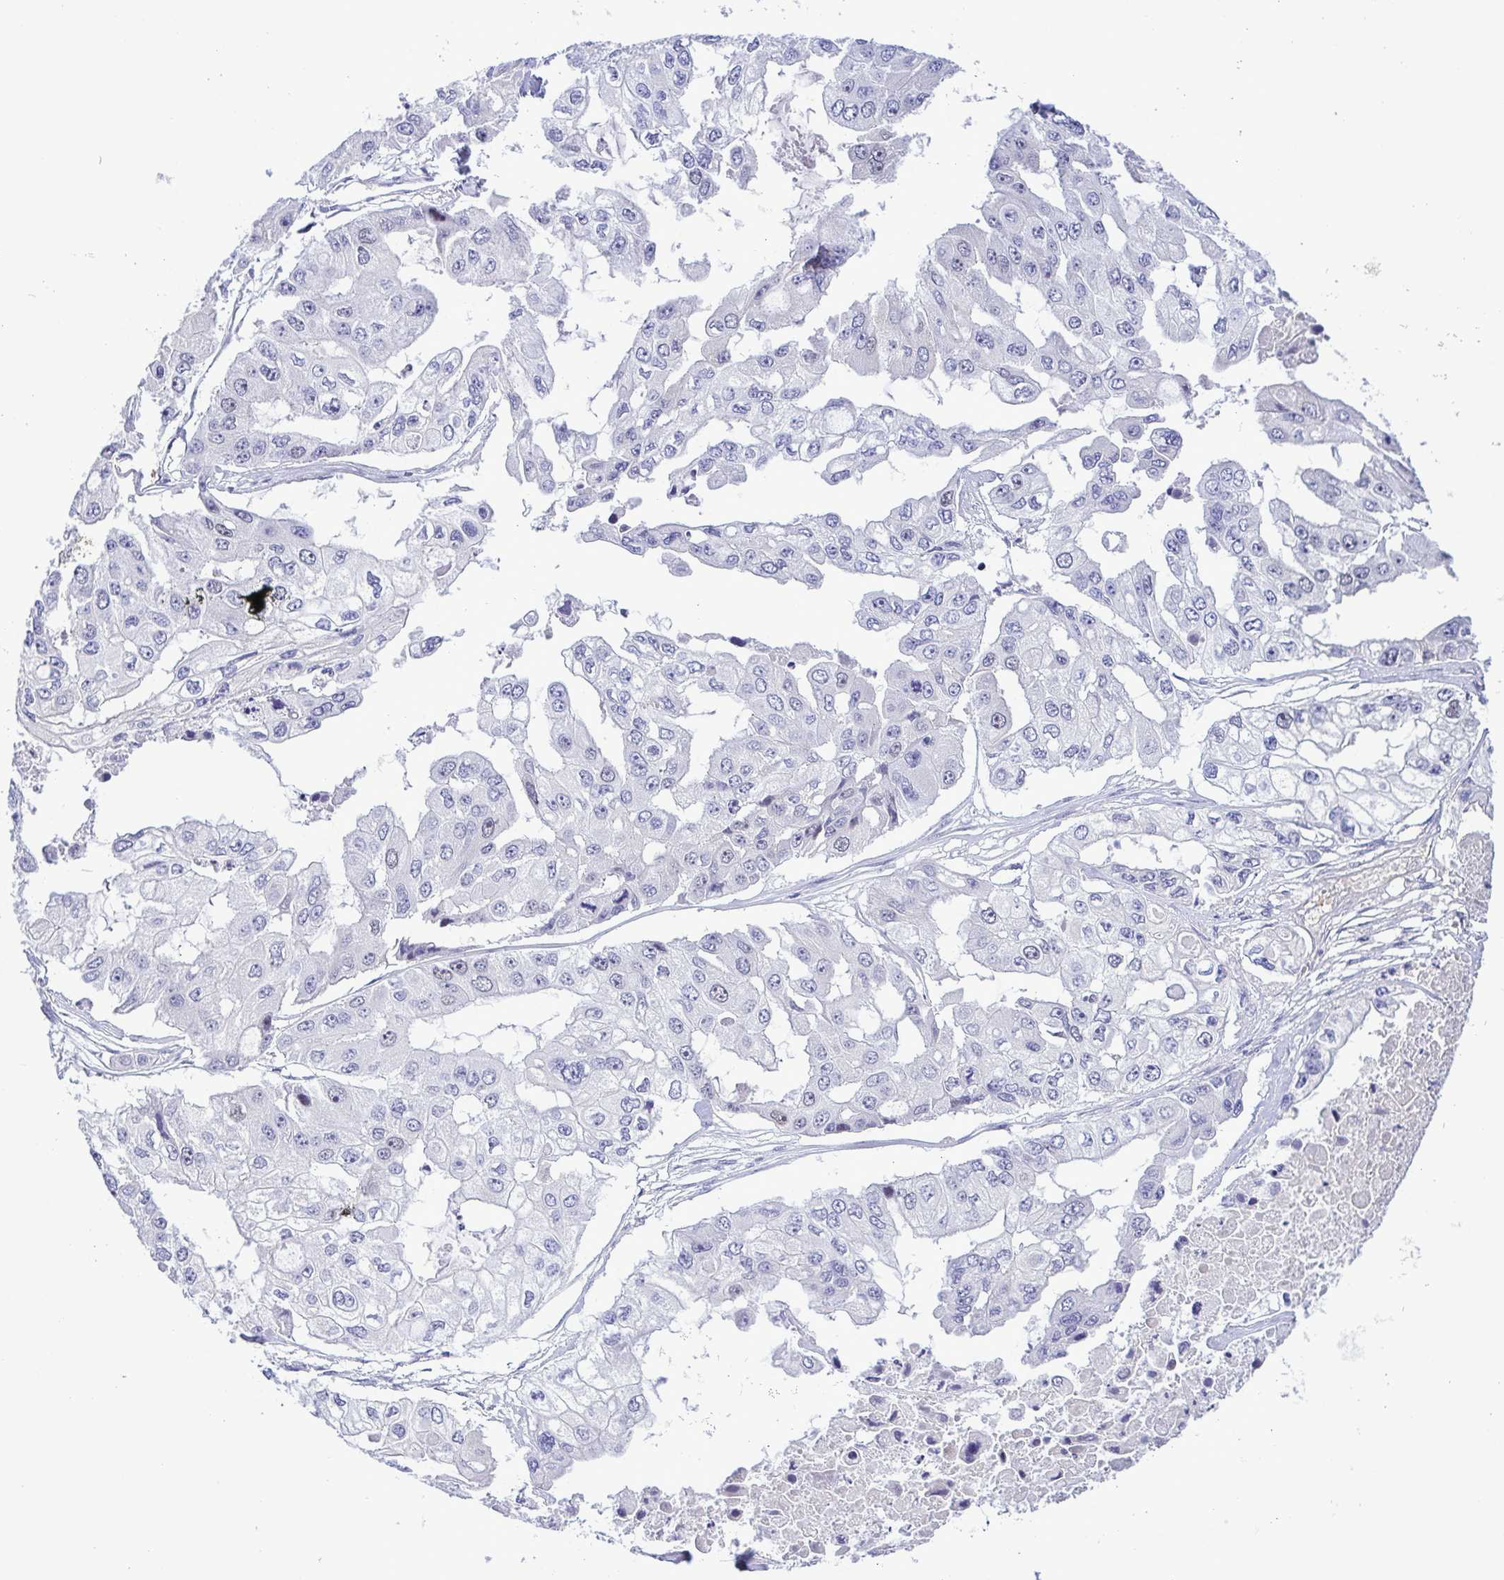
{"staining": {"intensity": "moderate", "quantity": "<25%", "location": "nuclear"}, "tissue": "ovarian cancer", "cell_type": "Tumor cells", "image_type": "cancer", "snomed": [{"axis": "morphology", "description": "Cystadenocarcinoma, serous, NOS"}, {"axis": "topography", "description": "Ovary"}], "caption": "There is low levels of moderate nuclear positivity in tumor cells of ovarian cancer, as demonstrated by immunohistochemical staining (brown color).", "gene": "TIPIN", "patient": {"sex": "female", "age": 56}}